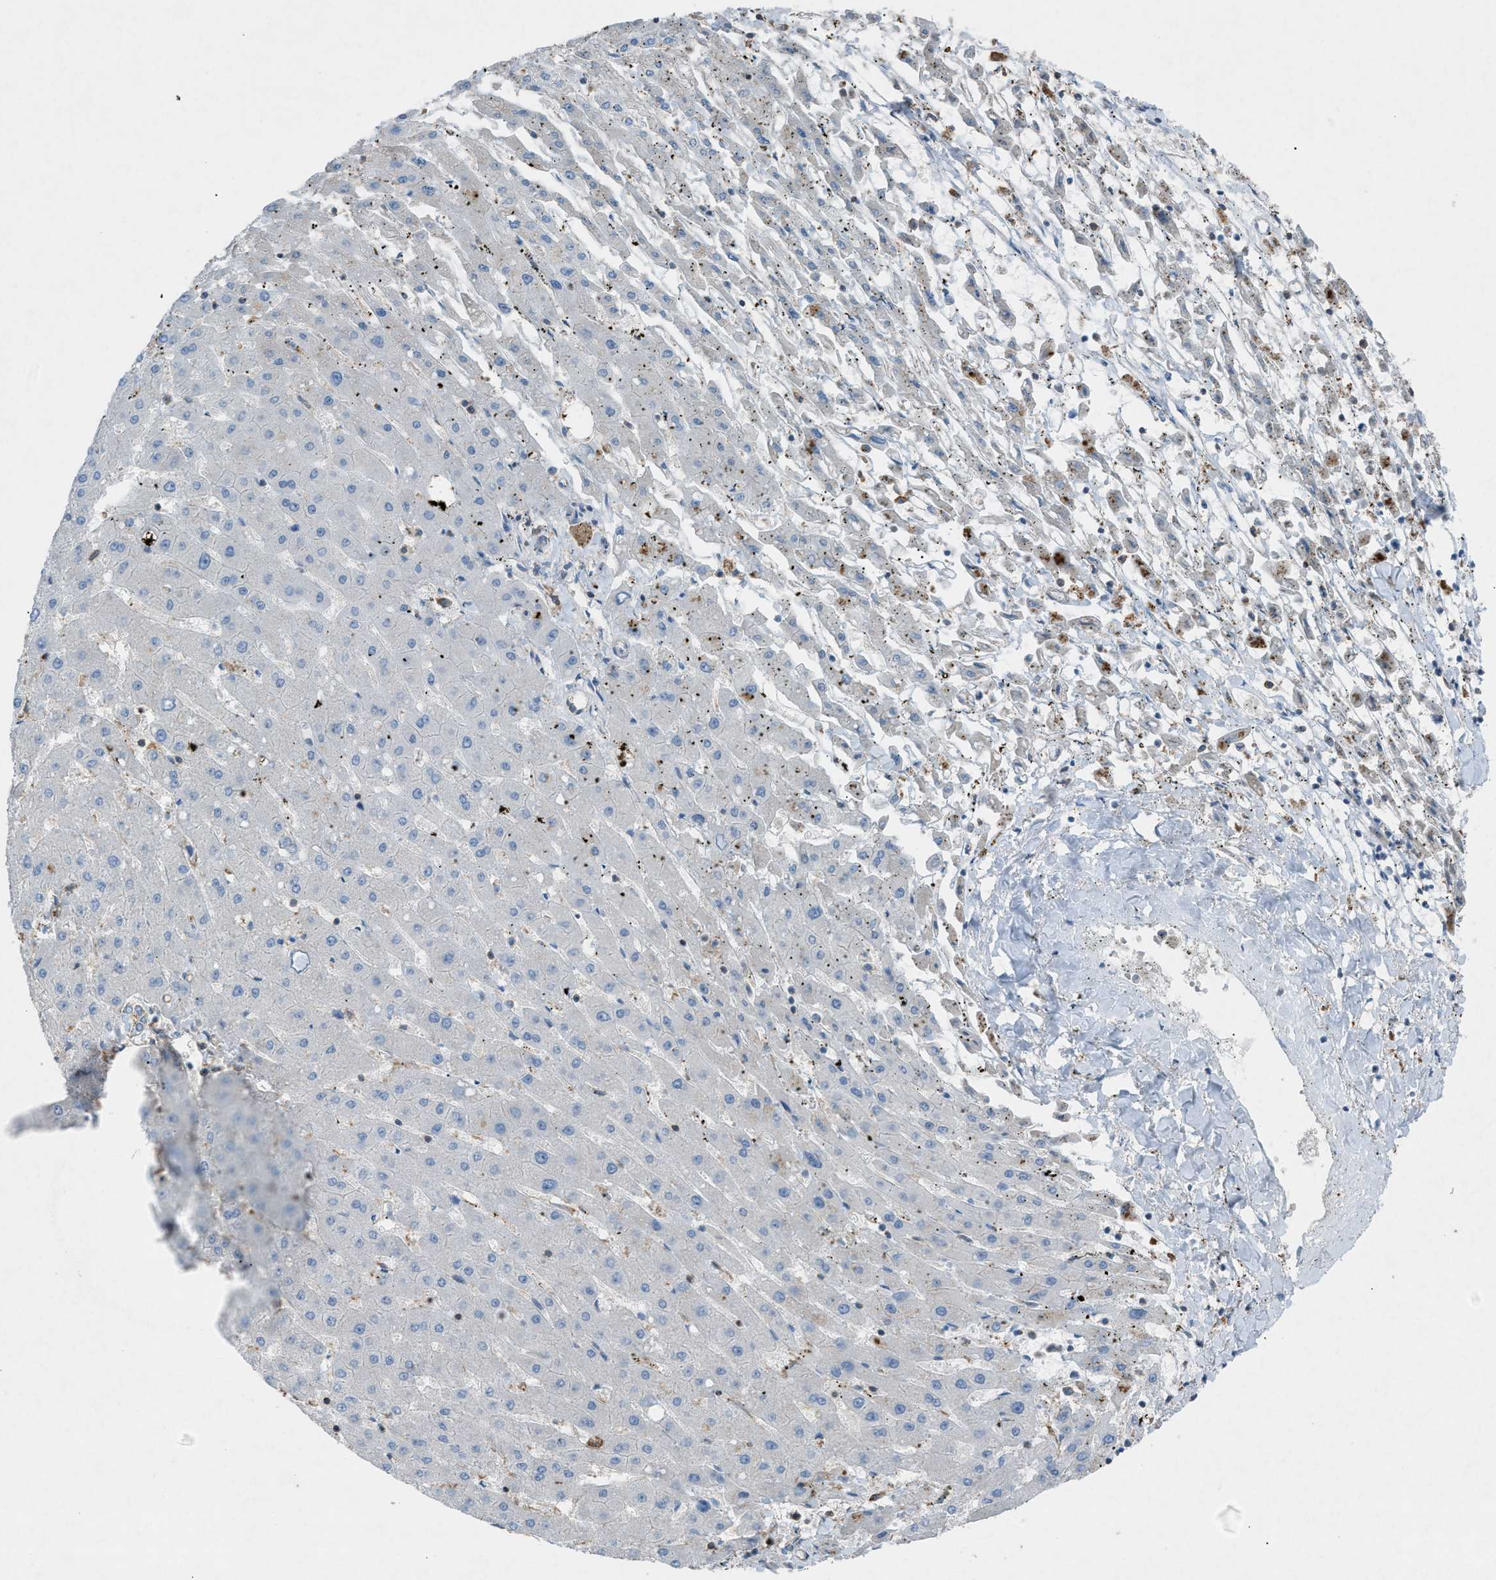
{"staining": {"intensity": "negative", "quantity": "none", "location": "none"}, "tissue": "liver cancer", "cell_type": "Tumor cells", "image_type": "cancer", "snomed": [{"axis": "morphology", "description": "Carcinoma, Hepatocellular, NOS"}, {"axis": "topography", "description": "Liver"}], "caption": "An image of liver cancer stained for a protein demonstrates no brown staining in tumor cells.", "gene": "NCK2", "patient": {"sex": "male", "age": 72}}